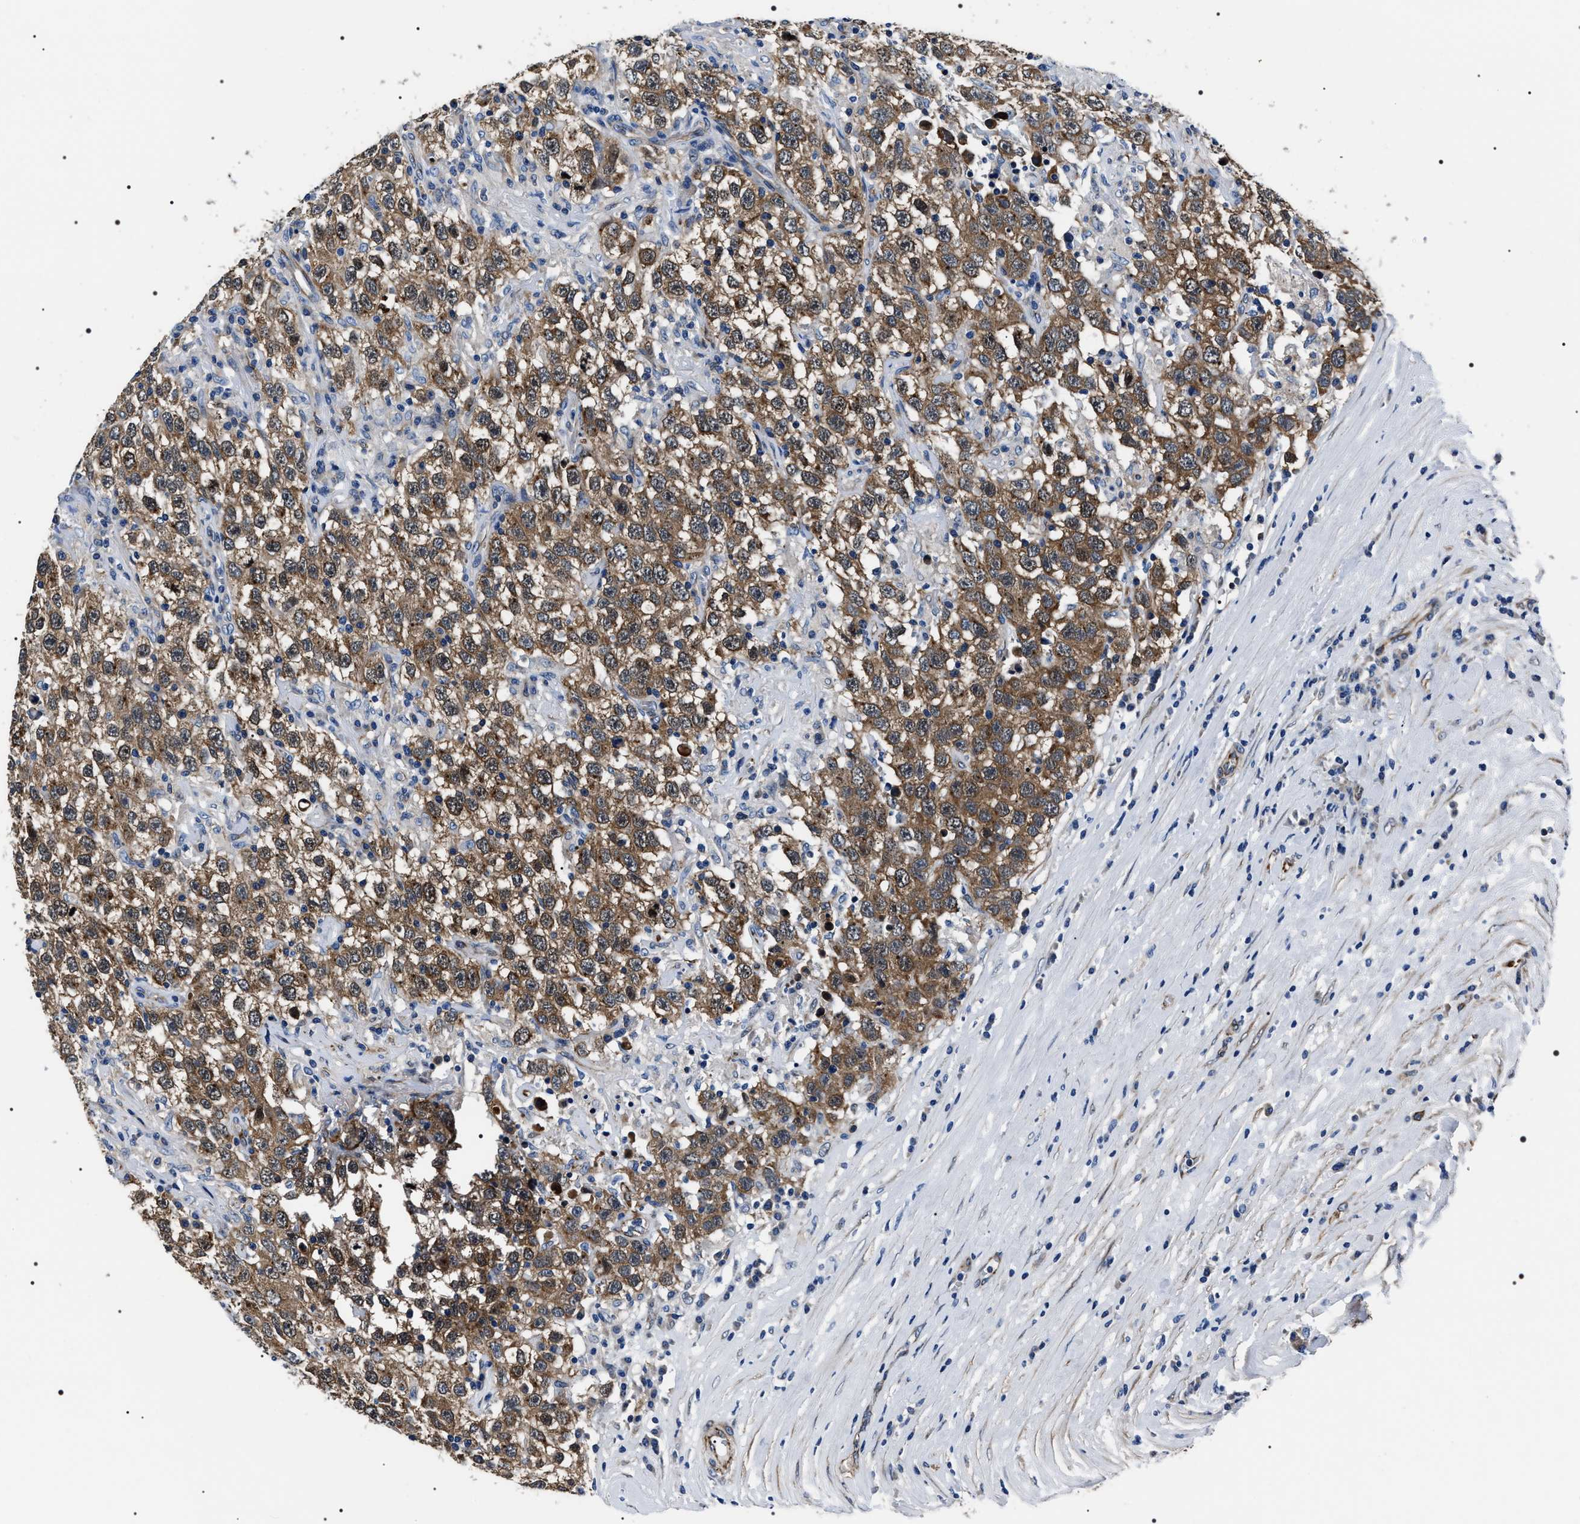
{"staining": {"intensity": "moderate", "quantity": ">75%", "location": "cytoplasmic/membranous"}, "tissue": "testis cancer", "cell_type": "Tumor cells", "image_type": "cancer", "snomed": [{"axis": "morphology", "description": "Seminoma, NOS"}, {"axis": "topography", "description": "Testis"}], "caption": "Immunohistochemistry (IHC) of human testis cancer displays medium levels of moderate cytoplasmic/membranous staining in approximately >75% of tumor cells.", "gene": "BAG2", "patient": {"sex": "male", "age": 41}}